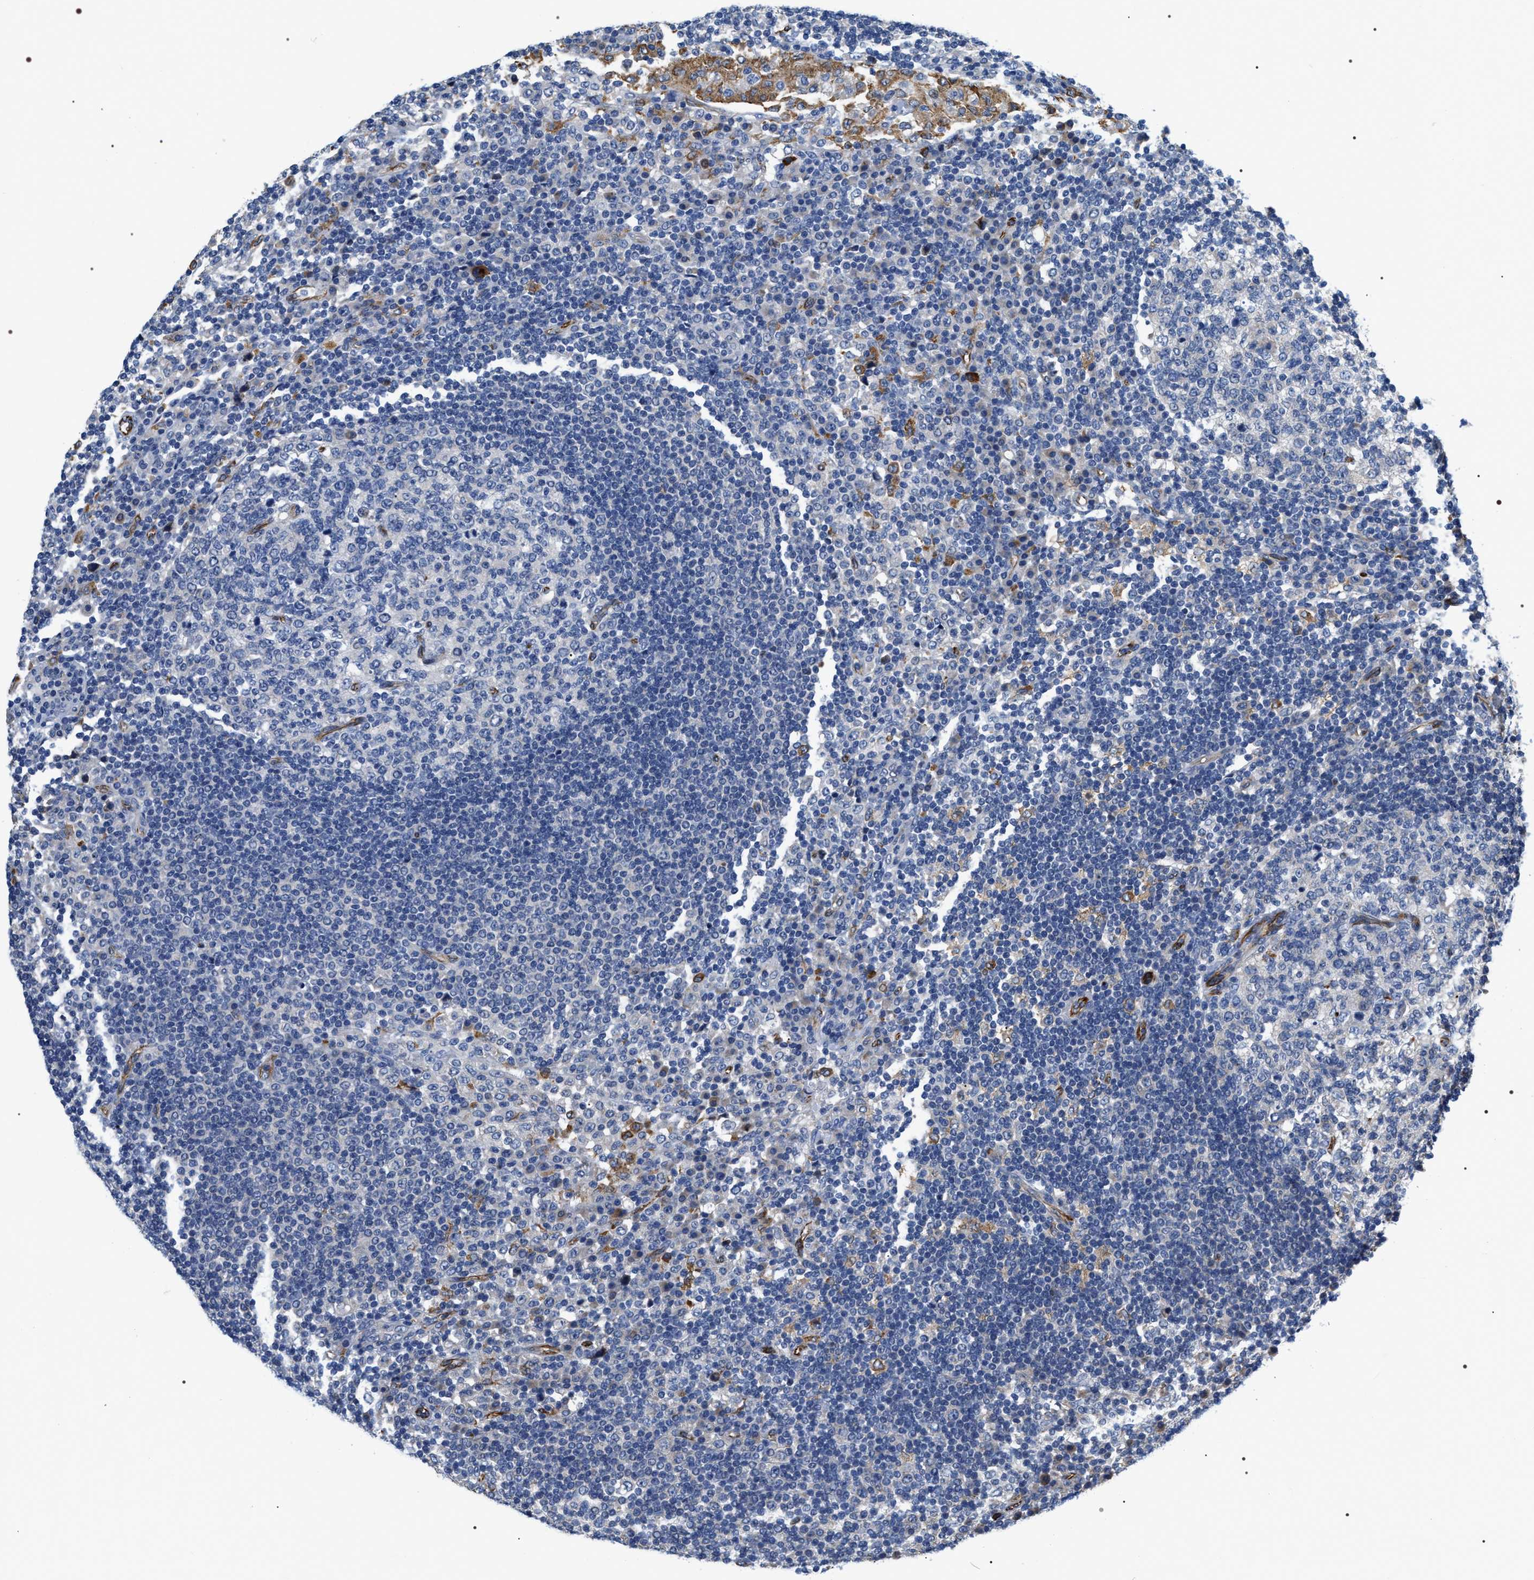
{"staining": {"intensity": "negative", "quantity": "none", "location": "none"}, "tissue": "lymph node", "cell_type": "Germinal center cells", "image_type": "normal", "snomed": [{"axis": "morphology", "description": "Normal tissue, NOS"}, {"axis": "topography", "description": "Lymph node"}], "caption": "IHC histopathology image of normal human lymph node stained for a protein (brown), which reveals no staining in germinal center cells. Nuclei are stained in blue.", "gene": "PKD1L1", "patient": {"sex": "female", "age": 53}}